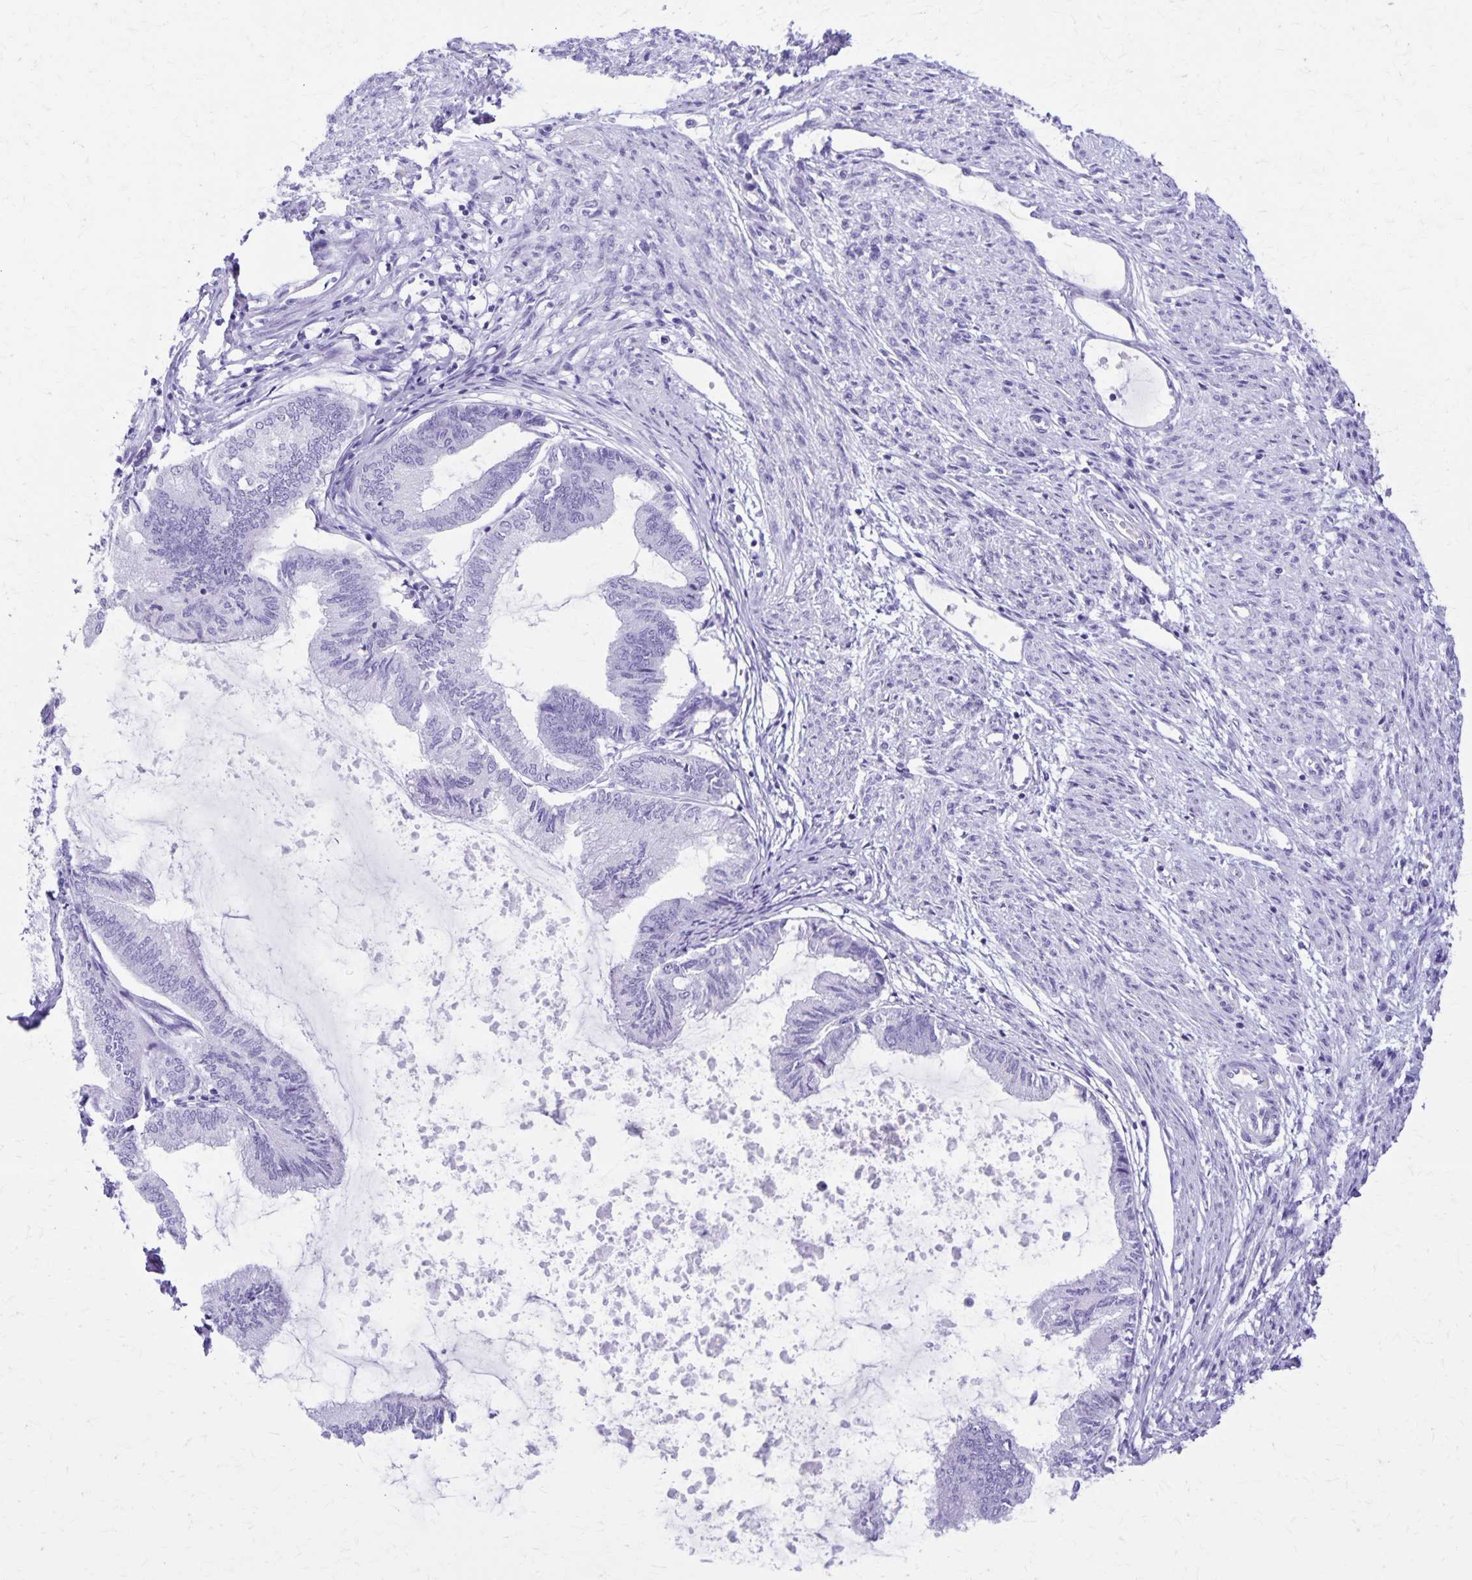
{"staining": {"intensity": "negative", "quantity": "none", "location": "none"}, "tissue": "endometrial cancer", "cell_type": "Tumor cells", "image_type": "cancer", "snomed": [{"axis": "morphology", "description": "Adenocarcinoma, NOS"}, {"axis": "topography", "description": "Endometrium"}], "caption": "DAB immunohistochemical staining of human endometrial adenocarcinoma shows no significant expression in tumor cells.", "gene": "DEFA5", "patient": {"sex": "female", "age": 86}}